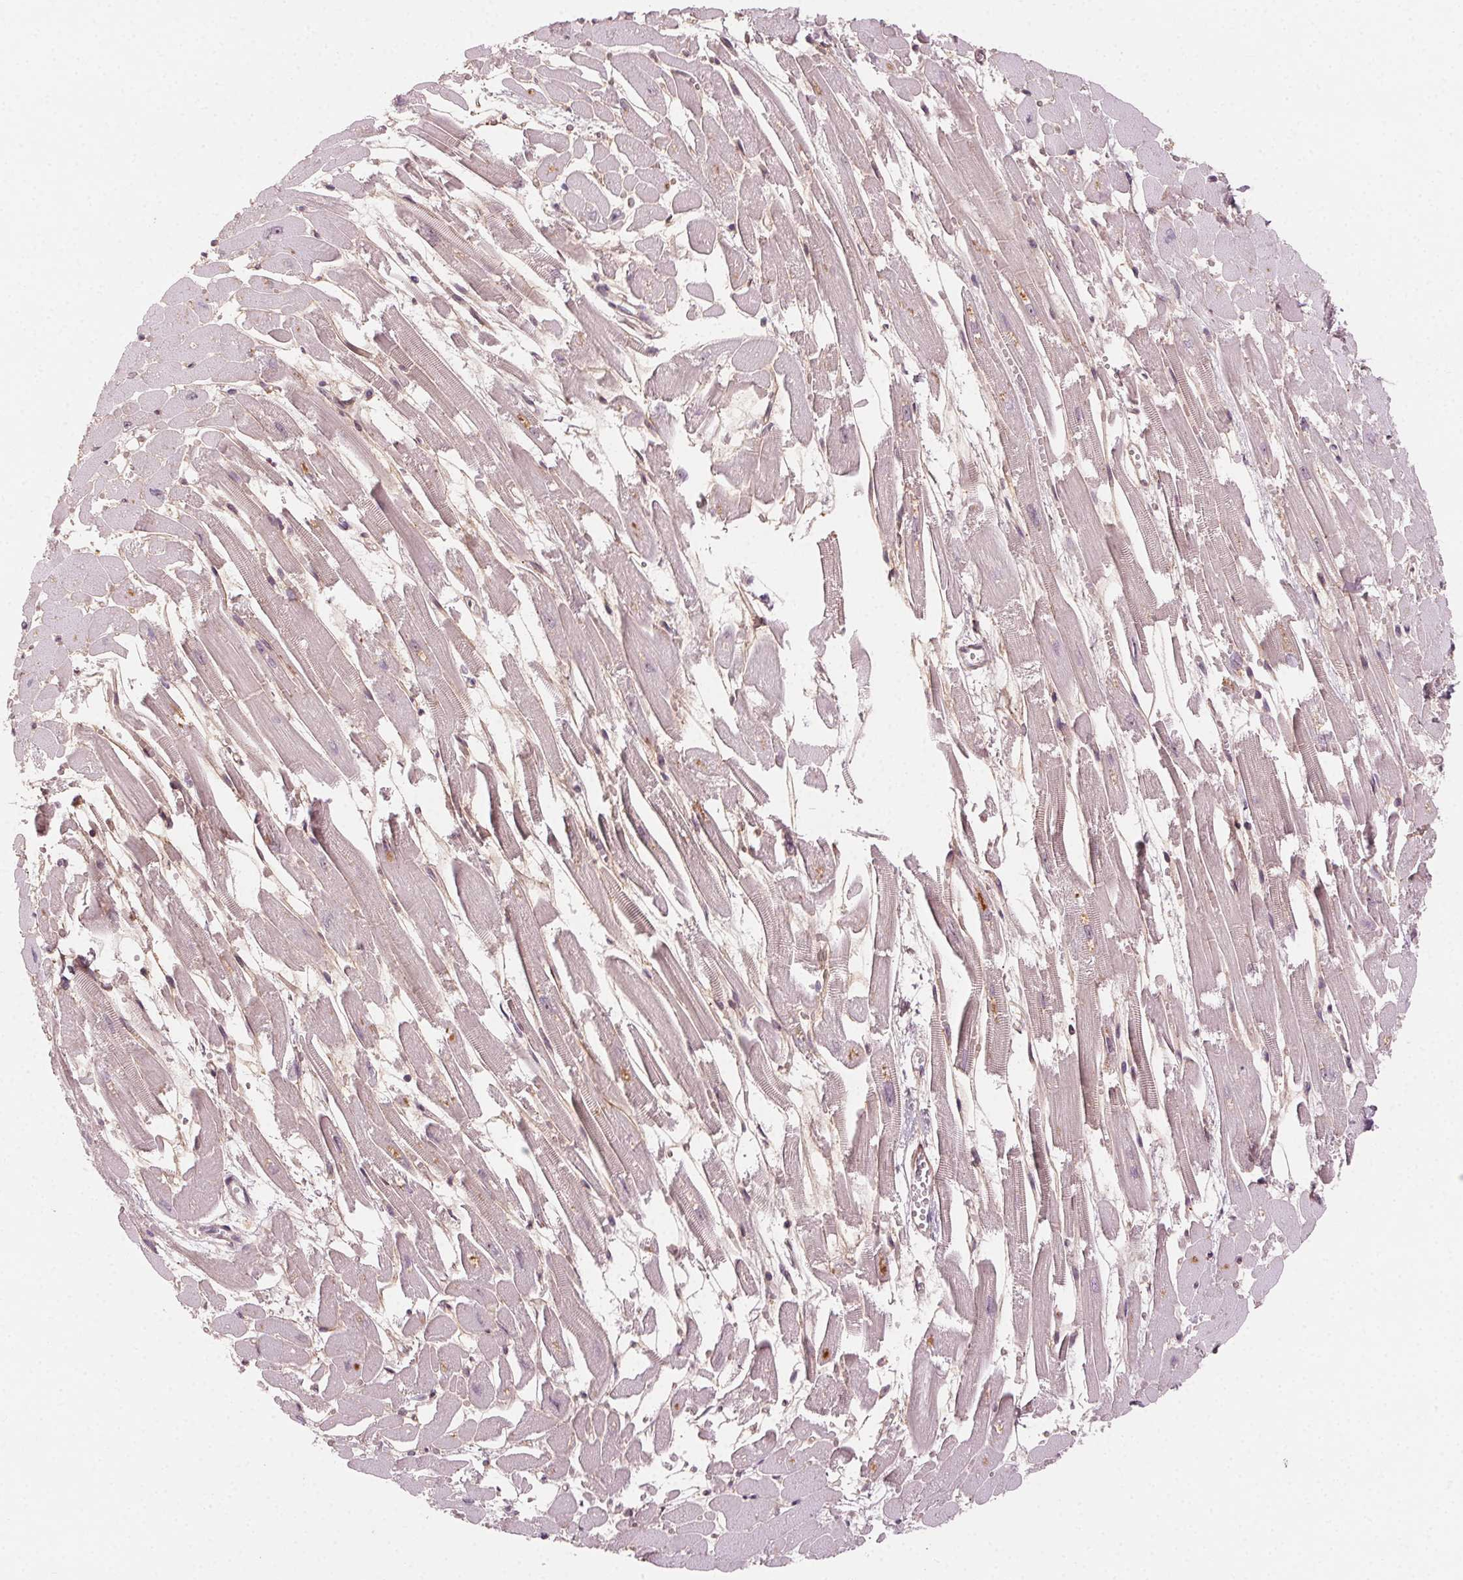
{"staining": {"intensity": "weak", "quantity": "<25%", "location": "cytoplasmic/membranous,nuclear"}, "tissue": "heart muscle", "cell_type": "Cardiomyocytes", "image_type": "normal", "snomed": [{"axis": "morphology", "description": "Normal tissue, NOS"}, {"axis": "topography", "description": "Heart"}], "caption": "The photomicrograph reveals no significant expression in cardiomyocytes of heart muscle. (DAB IHC, high magnification).", "gene": "TUB", "patient": {"sex": "female", "age": 52}}